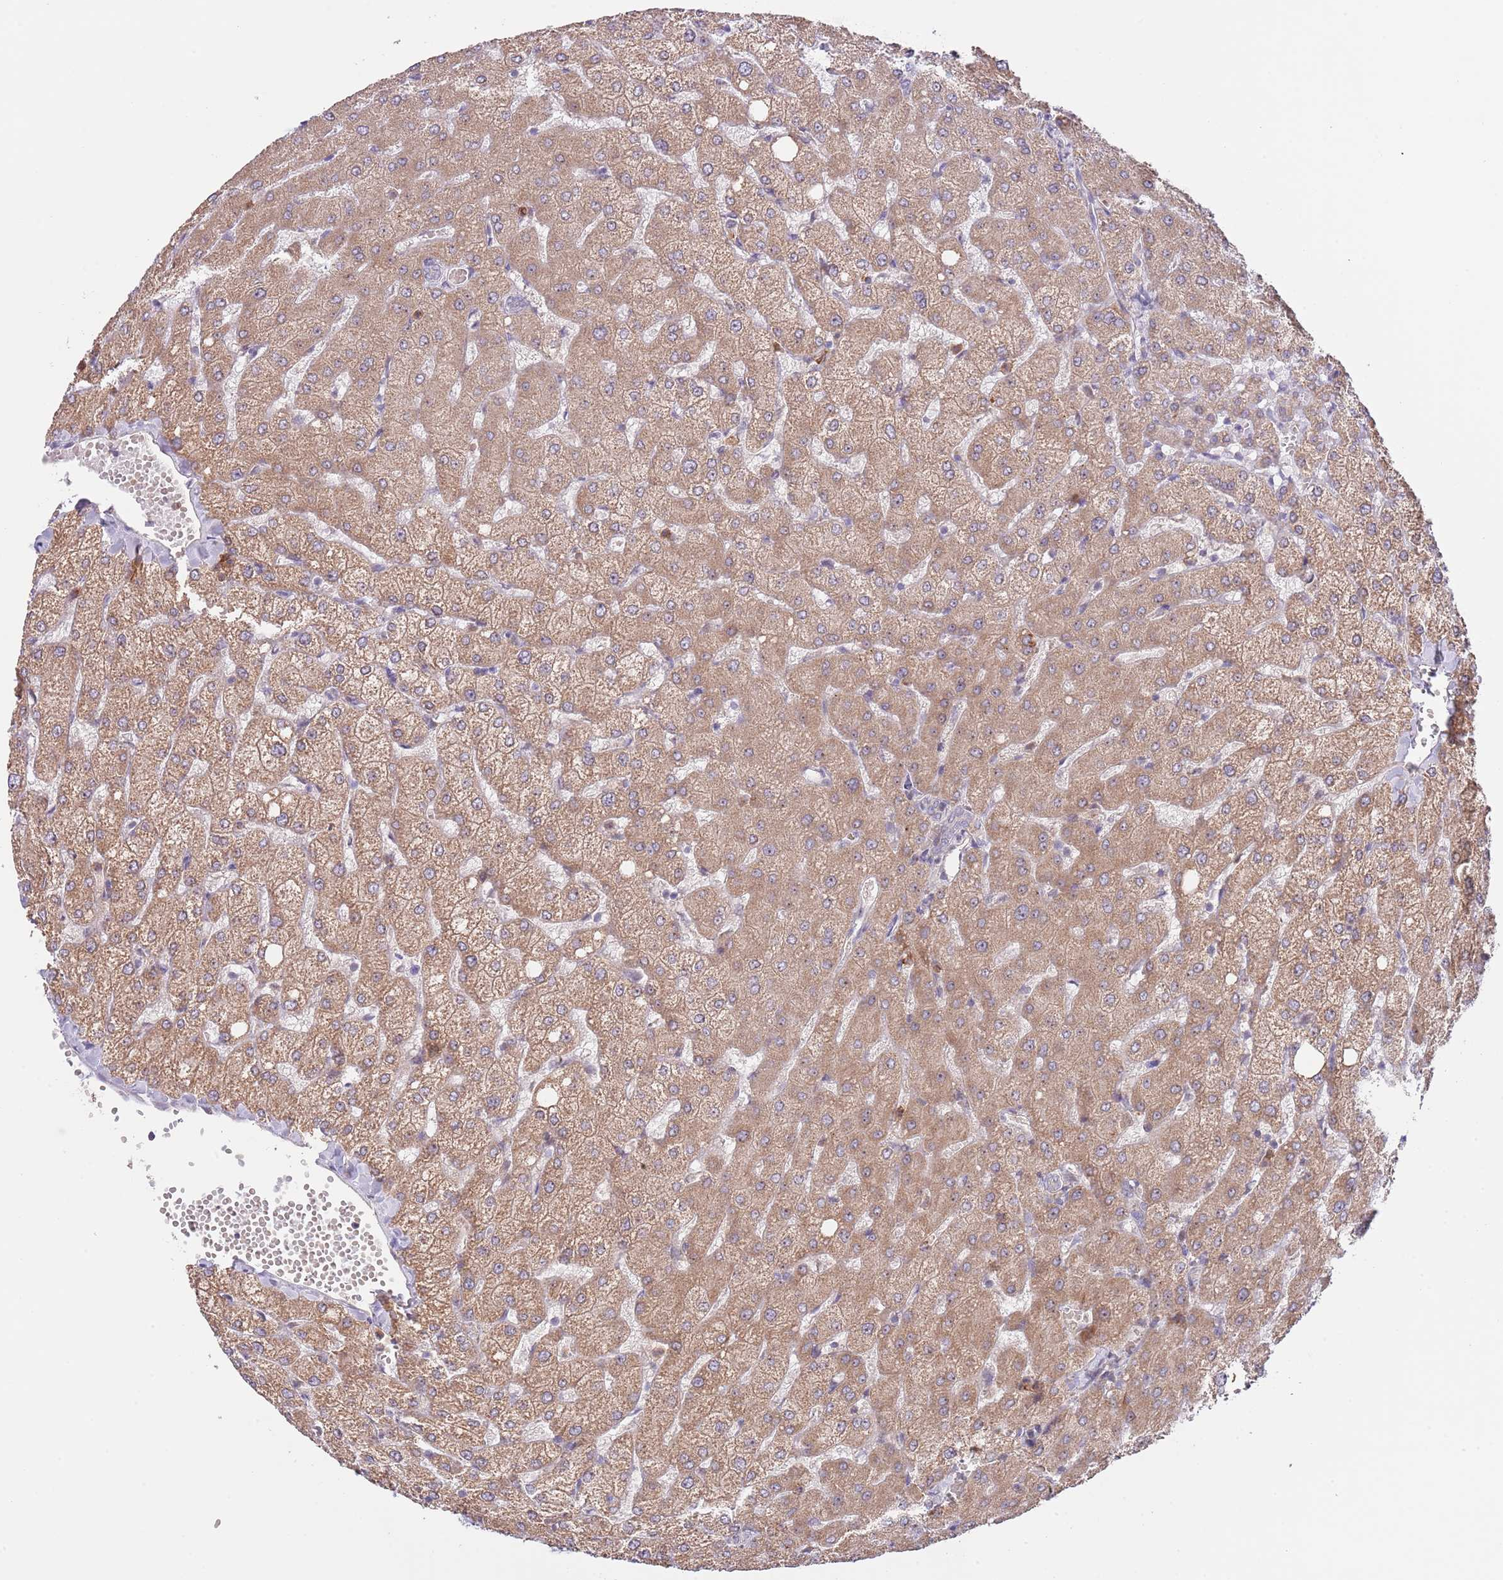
{"staining": {"intensity": "negative", "quantity": "none", "location": "none"}, "tissue": "liver", "cell_type": "Cholangiocytes", "image_type": "normal", "snomed": [{"axis": "morphology", "description": "Normal tissue, NOS"}, {"axis": "topography", "description": "Liver"}], "caption": "This photomicrograph is of benign liver stained with IHC to label a protein in brown with the nuclei are counter-stained blue. There is no positivity in cholangiocytes. (Brightfield microscopy of DAB (3,3'-diaminobenzidine) IHC at high magnification).", "gene": "AP1S2", "patient": {"sex": "female", "age": 54}}